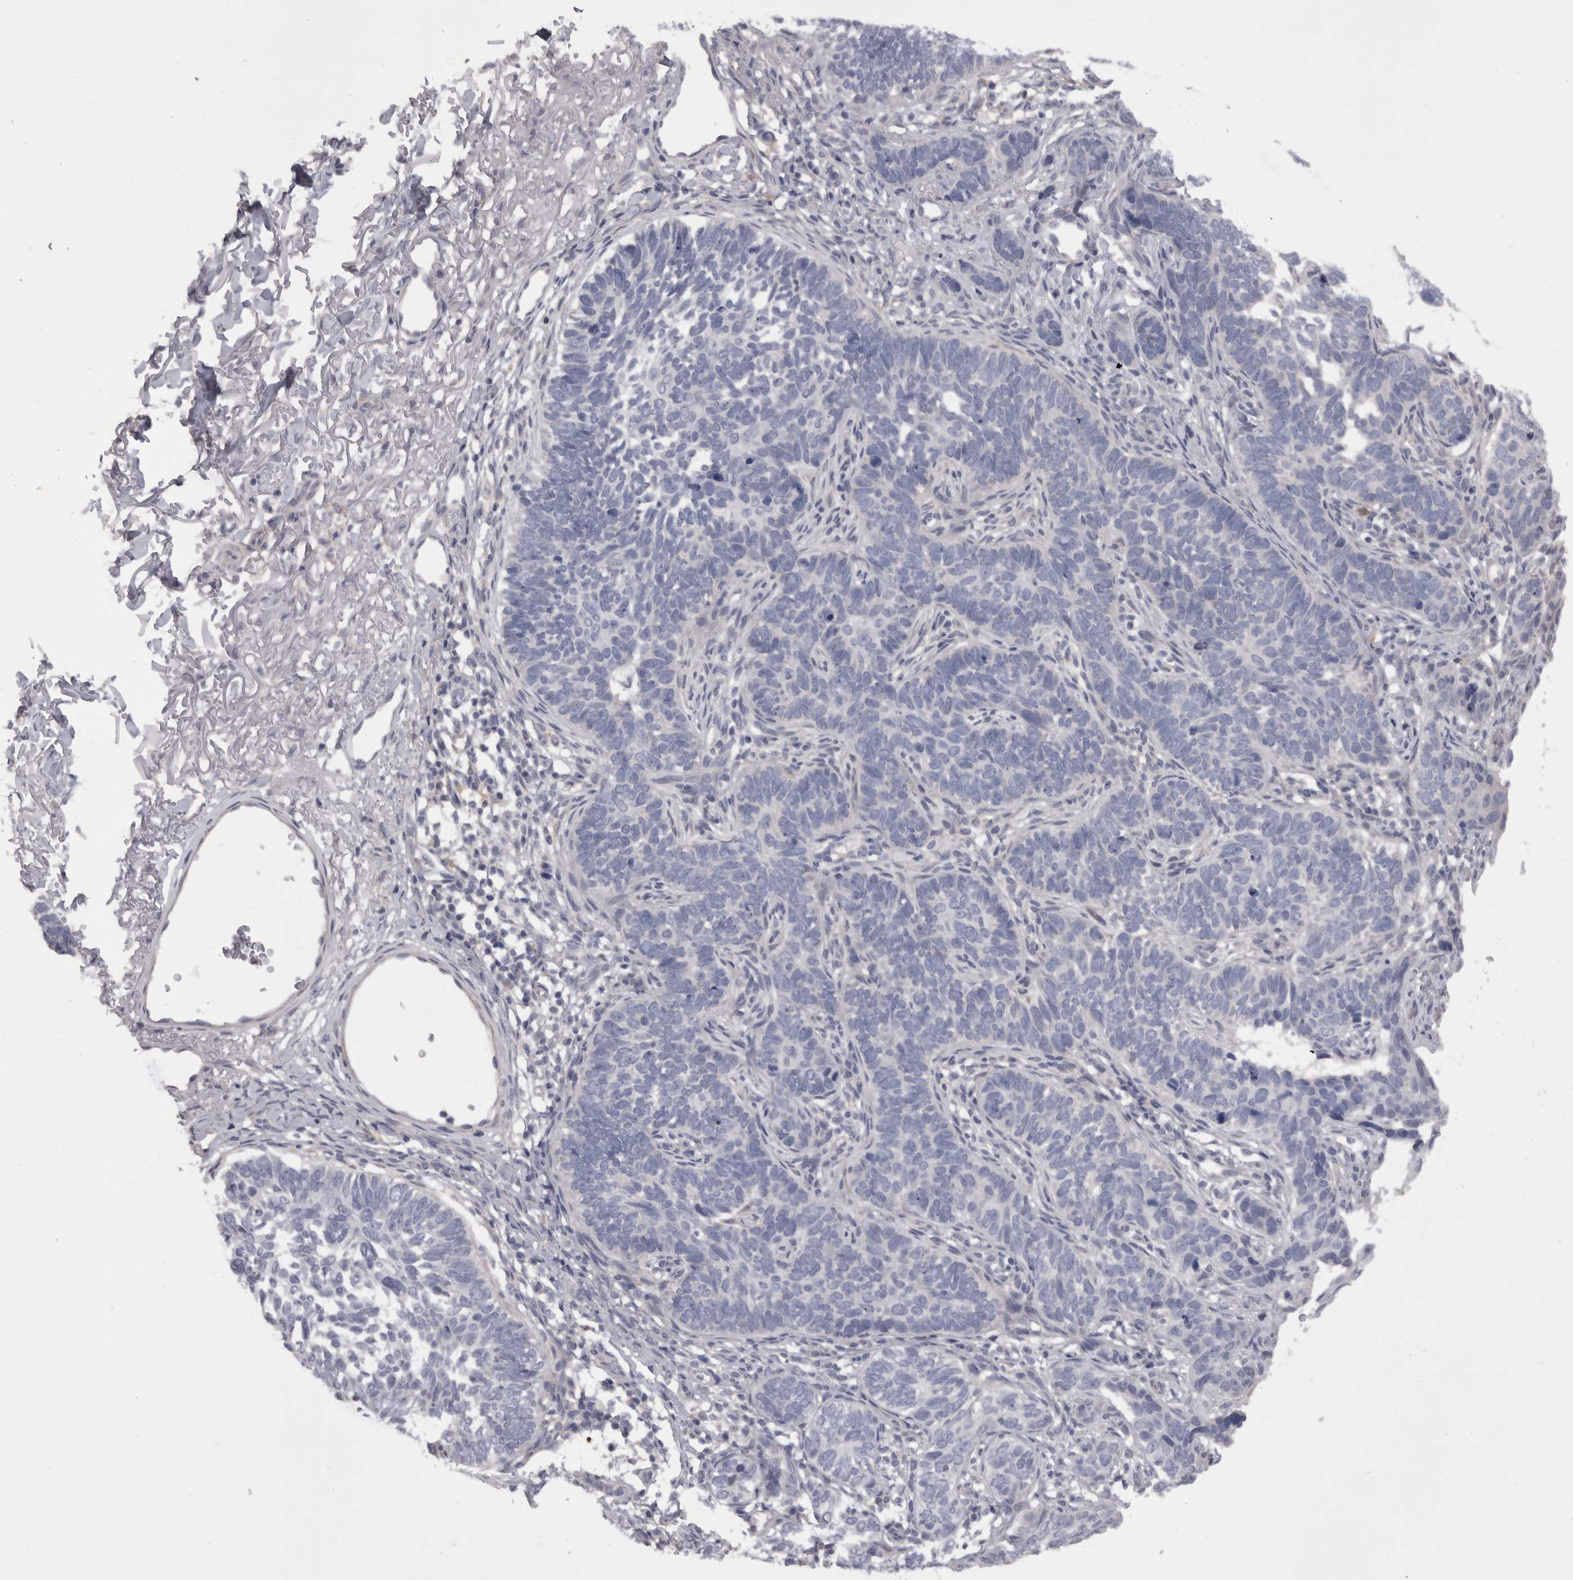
{"staining": {"intensity": "negative", "quantity": "none", "location": "none"}, "tissue": "skin cancer", "cell_type": "Tumor cells", "image_type": "cancer", "snomed": [{"axis": "morphology", "description": "Normal tissue, NOS"}, {"axis": "morphology", "description": "Basal cell carcinoma"}, {"axis": "topography", "description": "Skin"}], "caption": "The histopathology image demonstrates no significant expression in tumor cells of basal cell carcinoma (skin). Brightfield microscopy of immunohistochemistry stained with DAB (brown) and hematoxylin (blue), captured at high magnification.", "gene": "CAMK2D", "patient": {"sex": "male", "age": 77}}